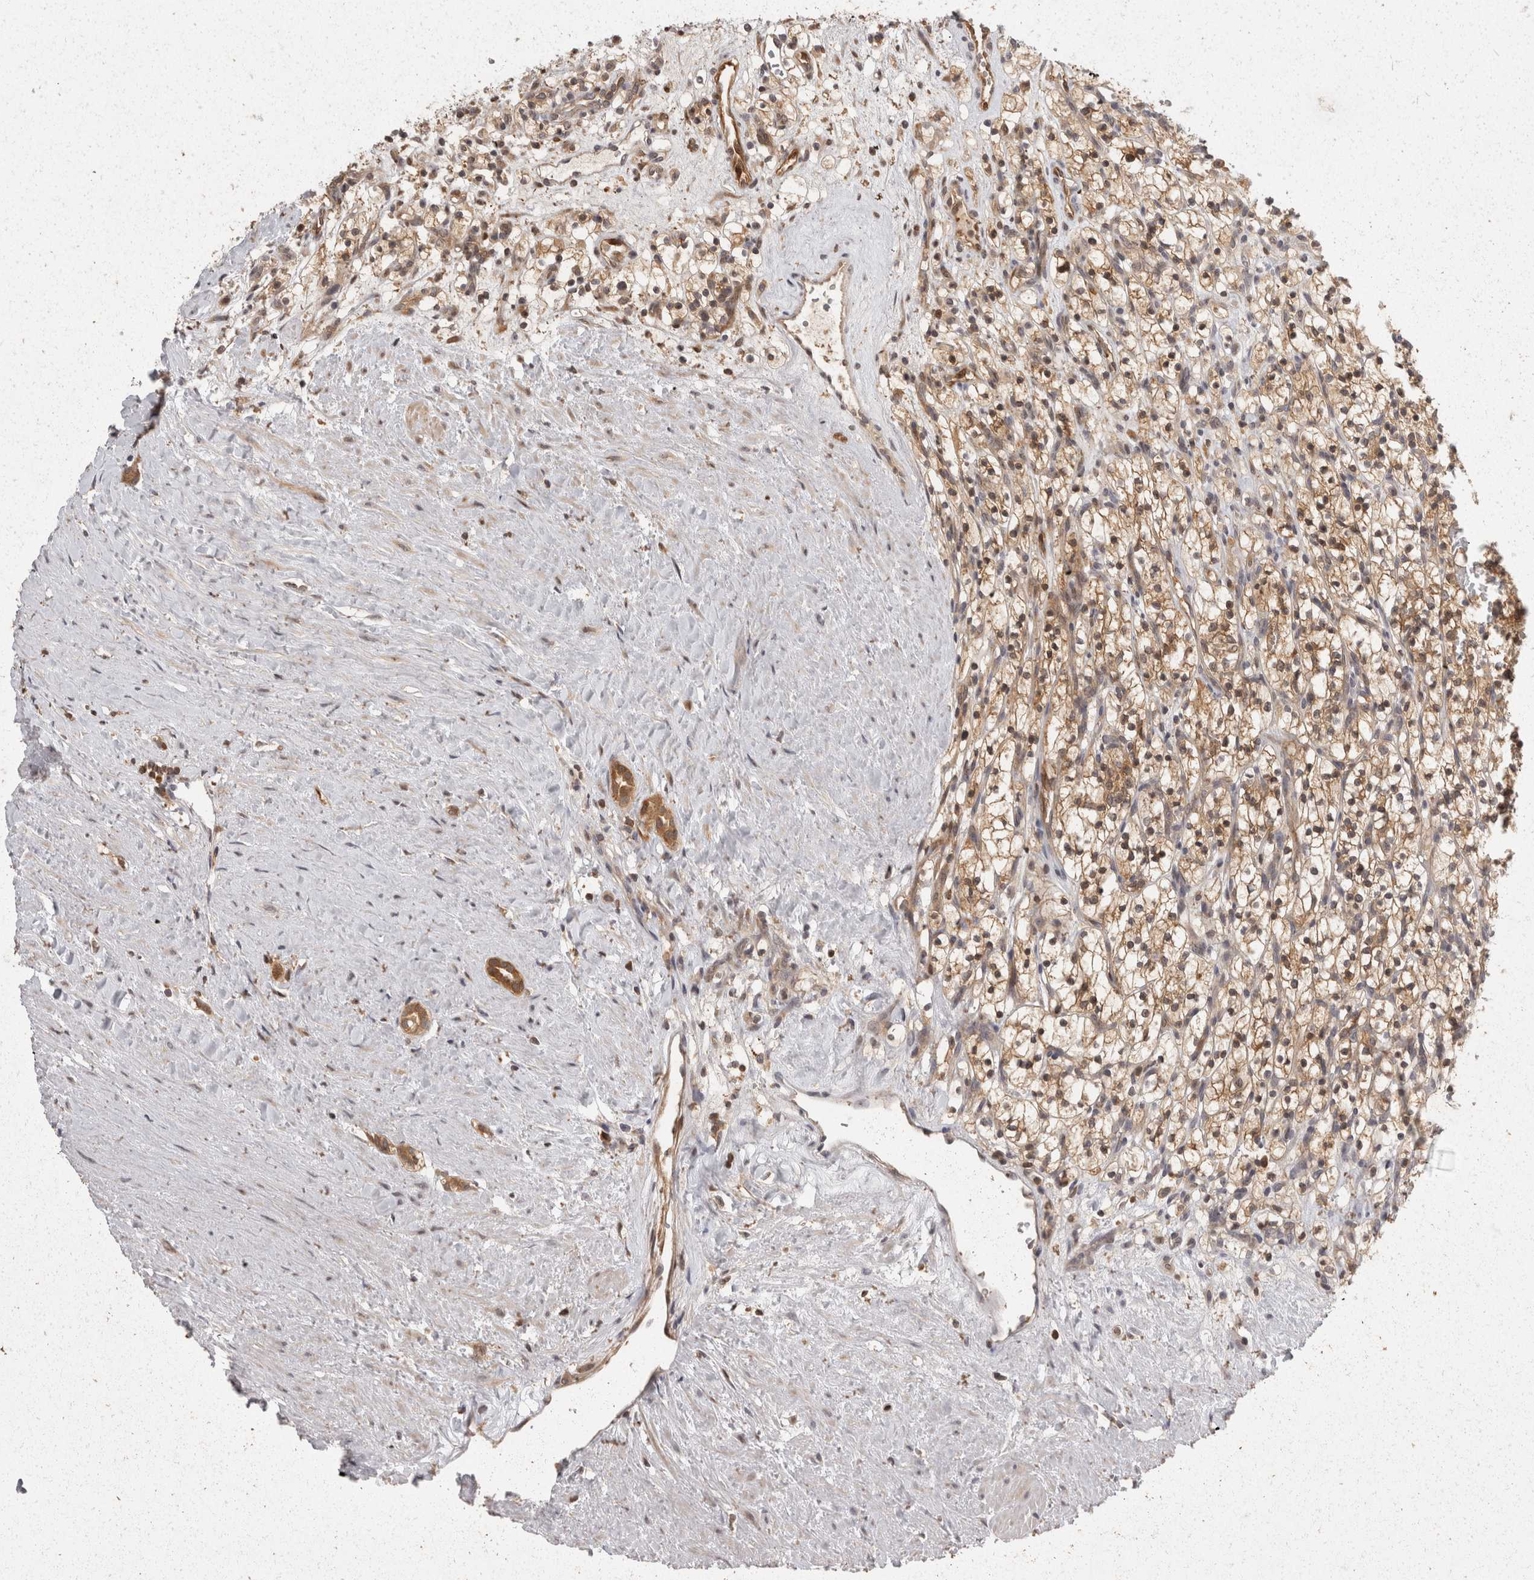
{"staining": {"intensity": "weak", "quantity": ">75%", "location": "cytoplasmic/membranous"}, "tissue": "renal cancer", "cell_type": "Tumor cells", "image_type": "cancer", "snomed": [{"axis": "morphology", "description": "Adenocarcinoma, NOS"}, {"axis": "topography", "description": "Kidney"}], "caption": "IHC of renal cancer demonstrates low levels of weak cytoplasmic/membranous positivity in about >75% of tumor cells.", "gene": "ACAT2", "patient": {"sex": "female", "age": 57}}